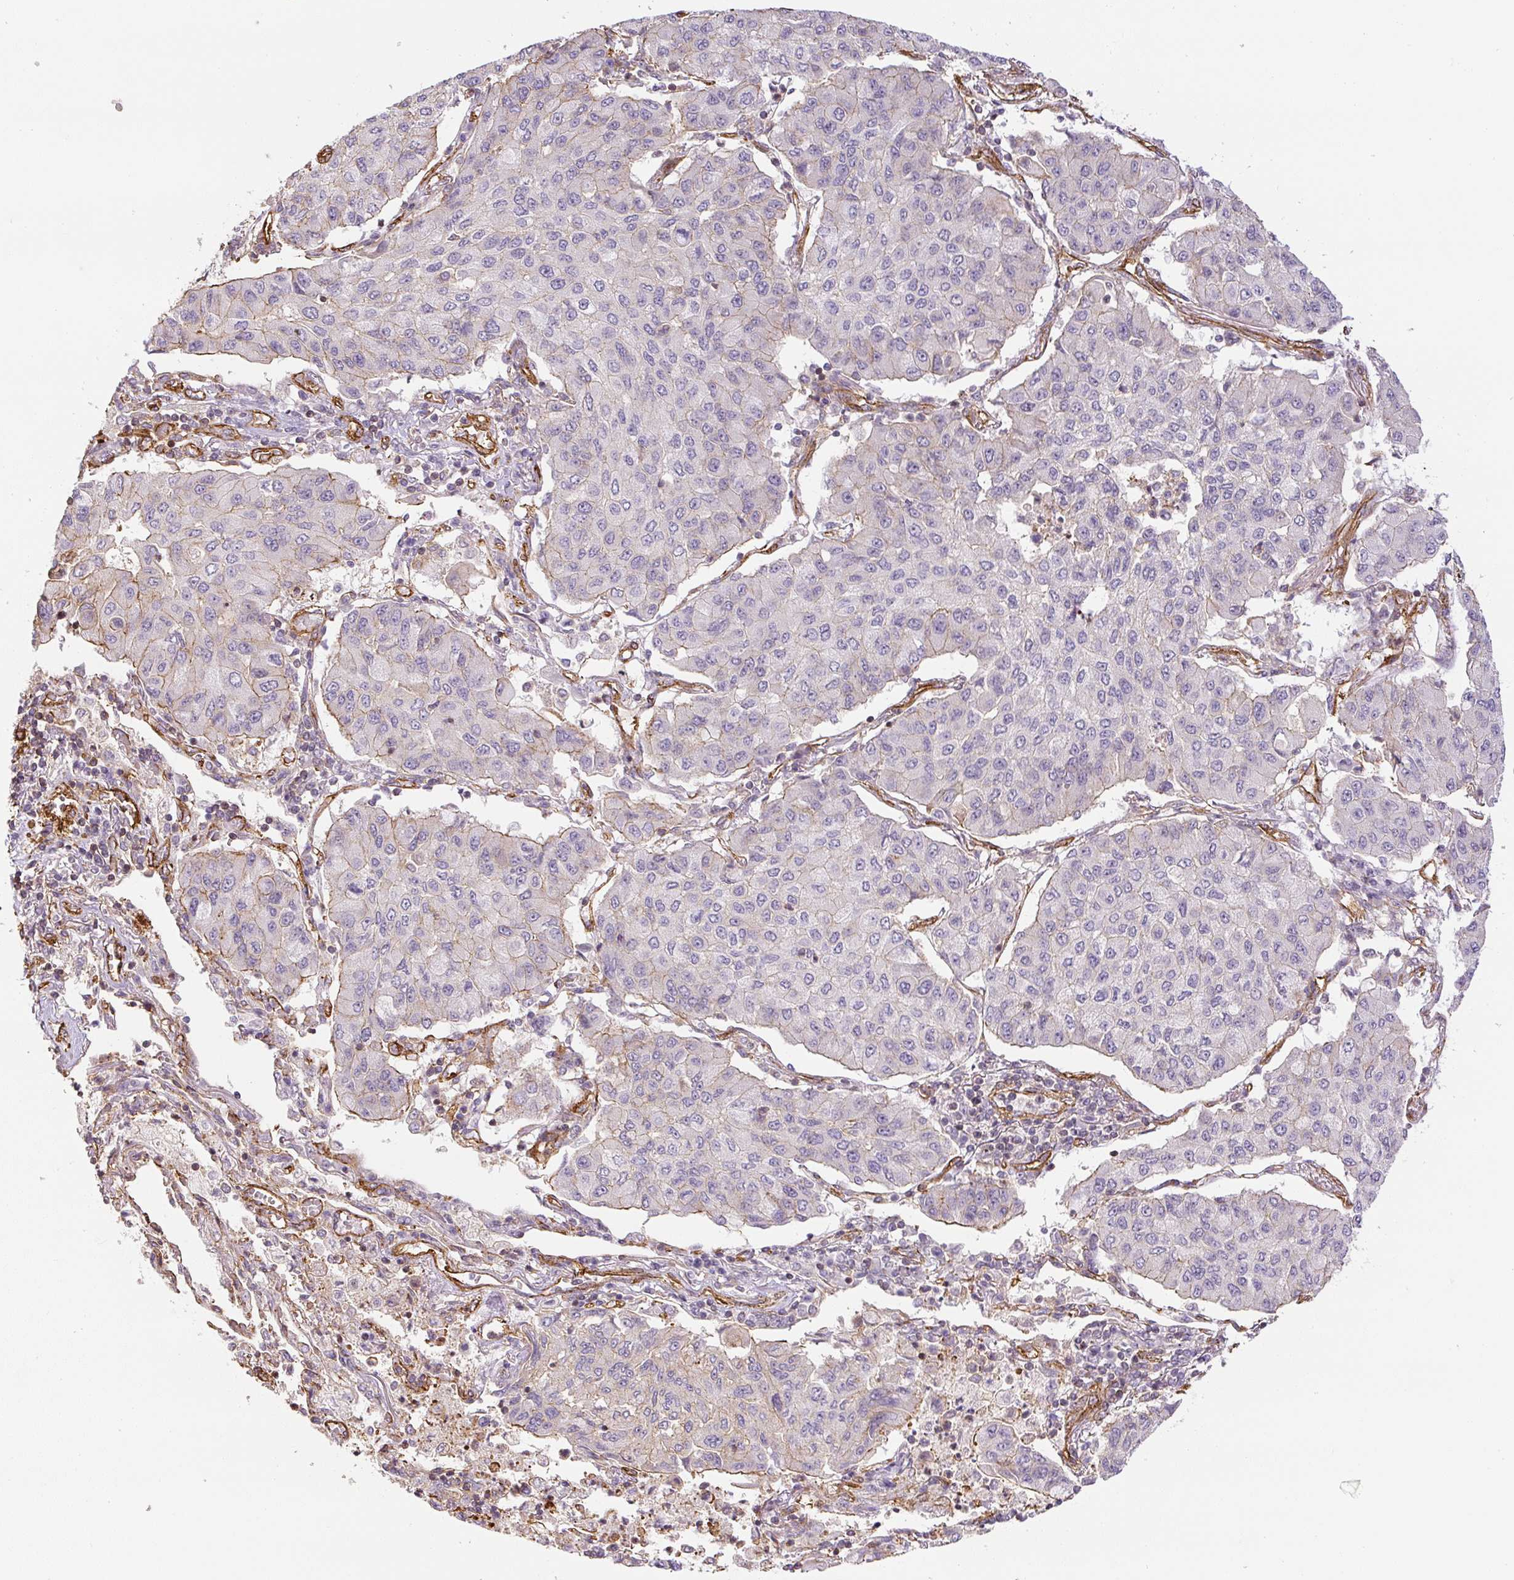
{"staining": {"intensity": "negative", "quantity": "none", "location": "none"}, "tissue": "lung cancer", "cell_type": "Tumor cells", "image_type": "cancer", "snomed": [{"axis": "morphology", "description": "Squamous cell carcinoma, NOS"}, {"axis": "topography", "description": "Lung"}], "caption": "The immunohistochemistry histopathology image has no significant positivity in tumor cells of lung cancer tissue. (Stains: DAB IHC with hematoxylin counter stain, Microscopy: brightfield microscopy at high magnification).", "gene": "MYL12A", "patient": {"sex": "male", "age": 74}}